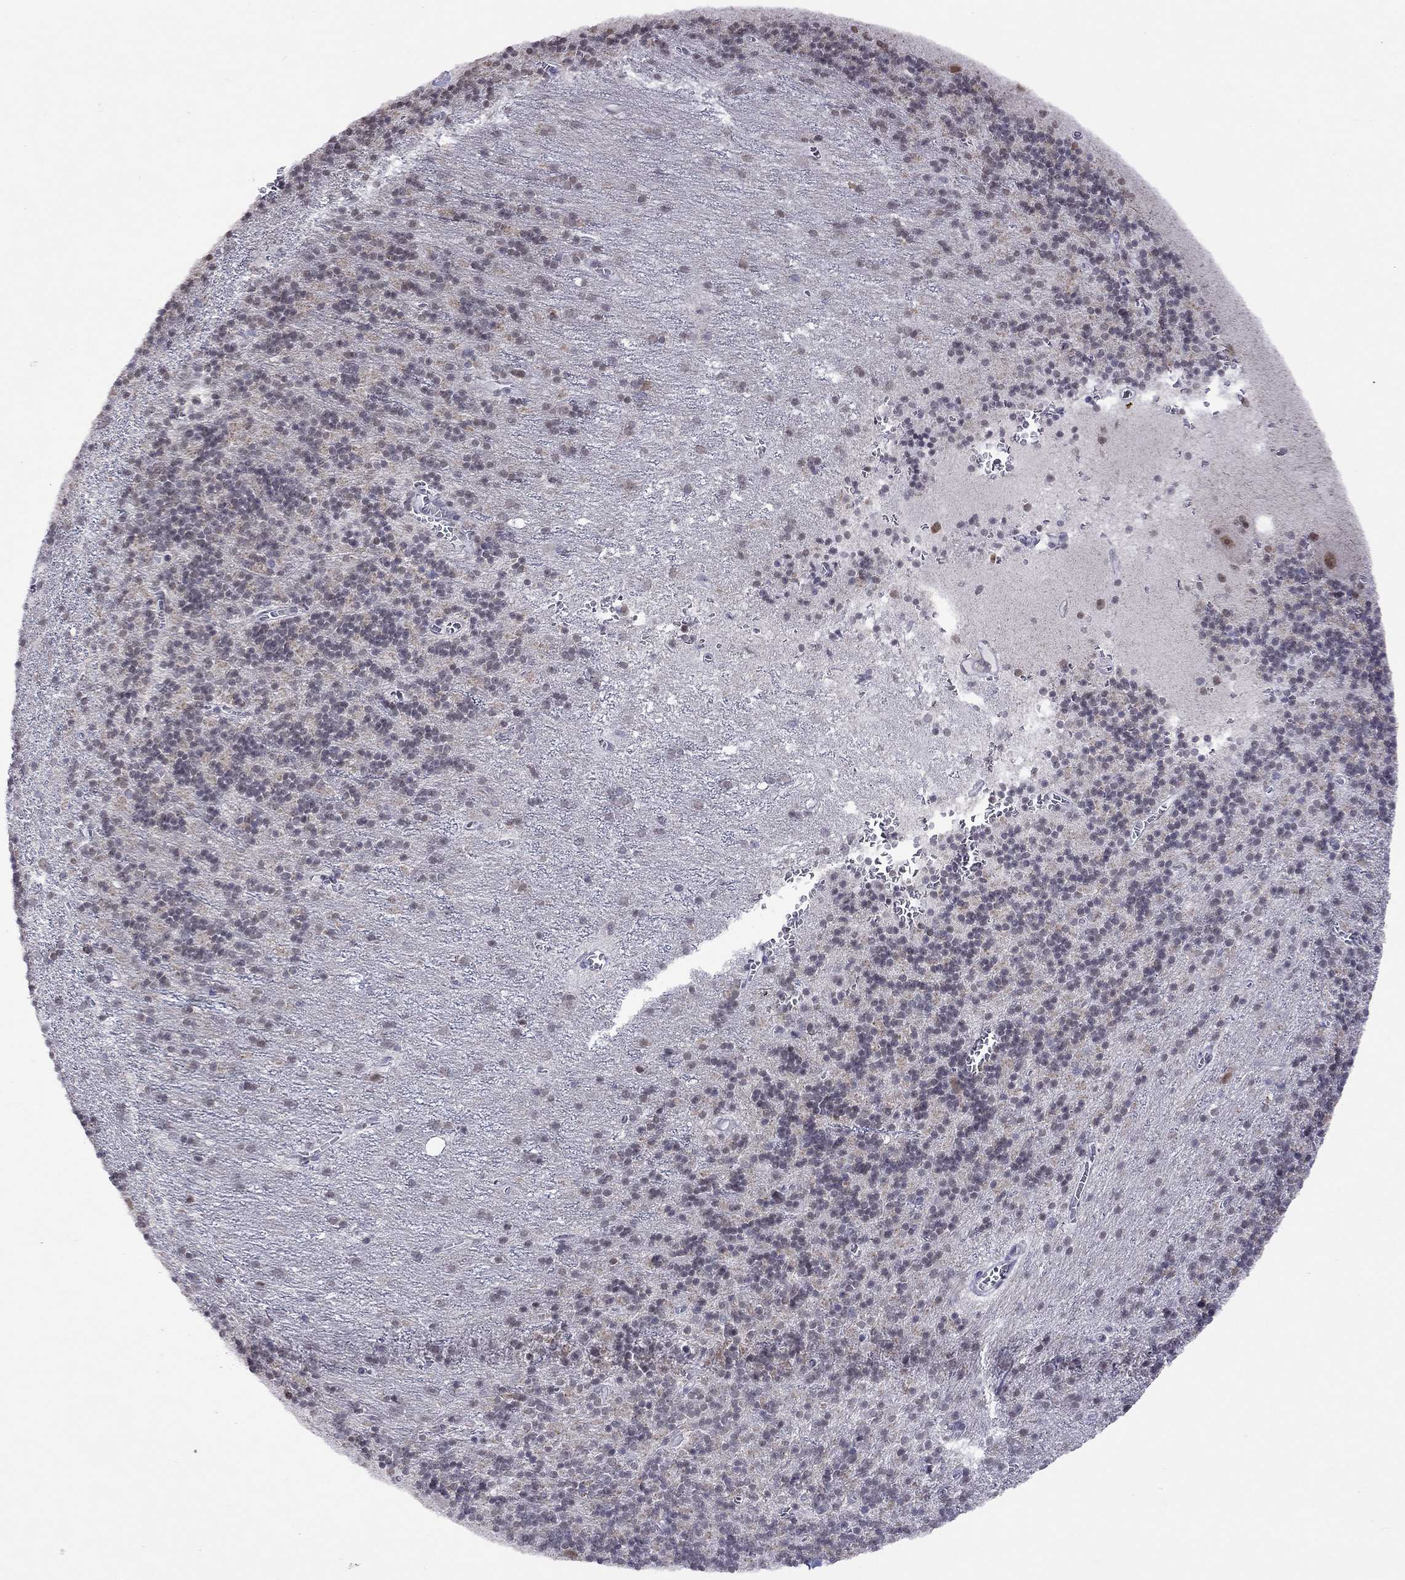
{"staining": {"intensity": "negative", "quantity": "none", "location": "none"}, "tissue": "cerebellum", "cell_type": "Cells in granular layer", "image_type": "normal", "snomed": [{"axis": "morphology", "description": "Normal tissue, NOS"}, {"axis": "topography", "description": "Cerebellum"}], "caption": "High magnification brightfield microscopy of normal cerebellum stained with DAB (3,3'-diaminobenzidine) (brown) and counterstained with hematoxylin (blue): cells in granular layer show no significant expression. (DAB (3,3'-diaminobenzidine) immunohistochemistry (IHC), high magnification).", "gene": "HES5", "patient": {"sex": "male", "age": 70}}